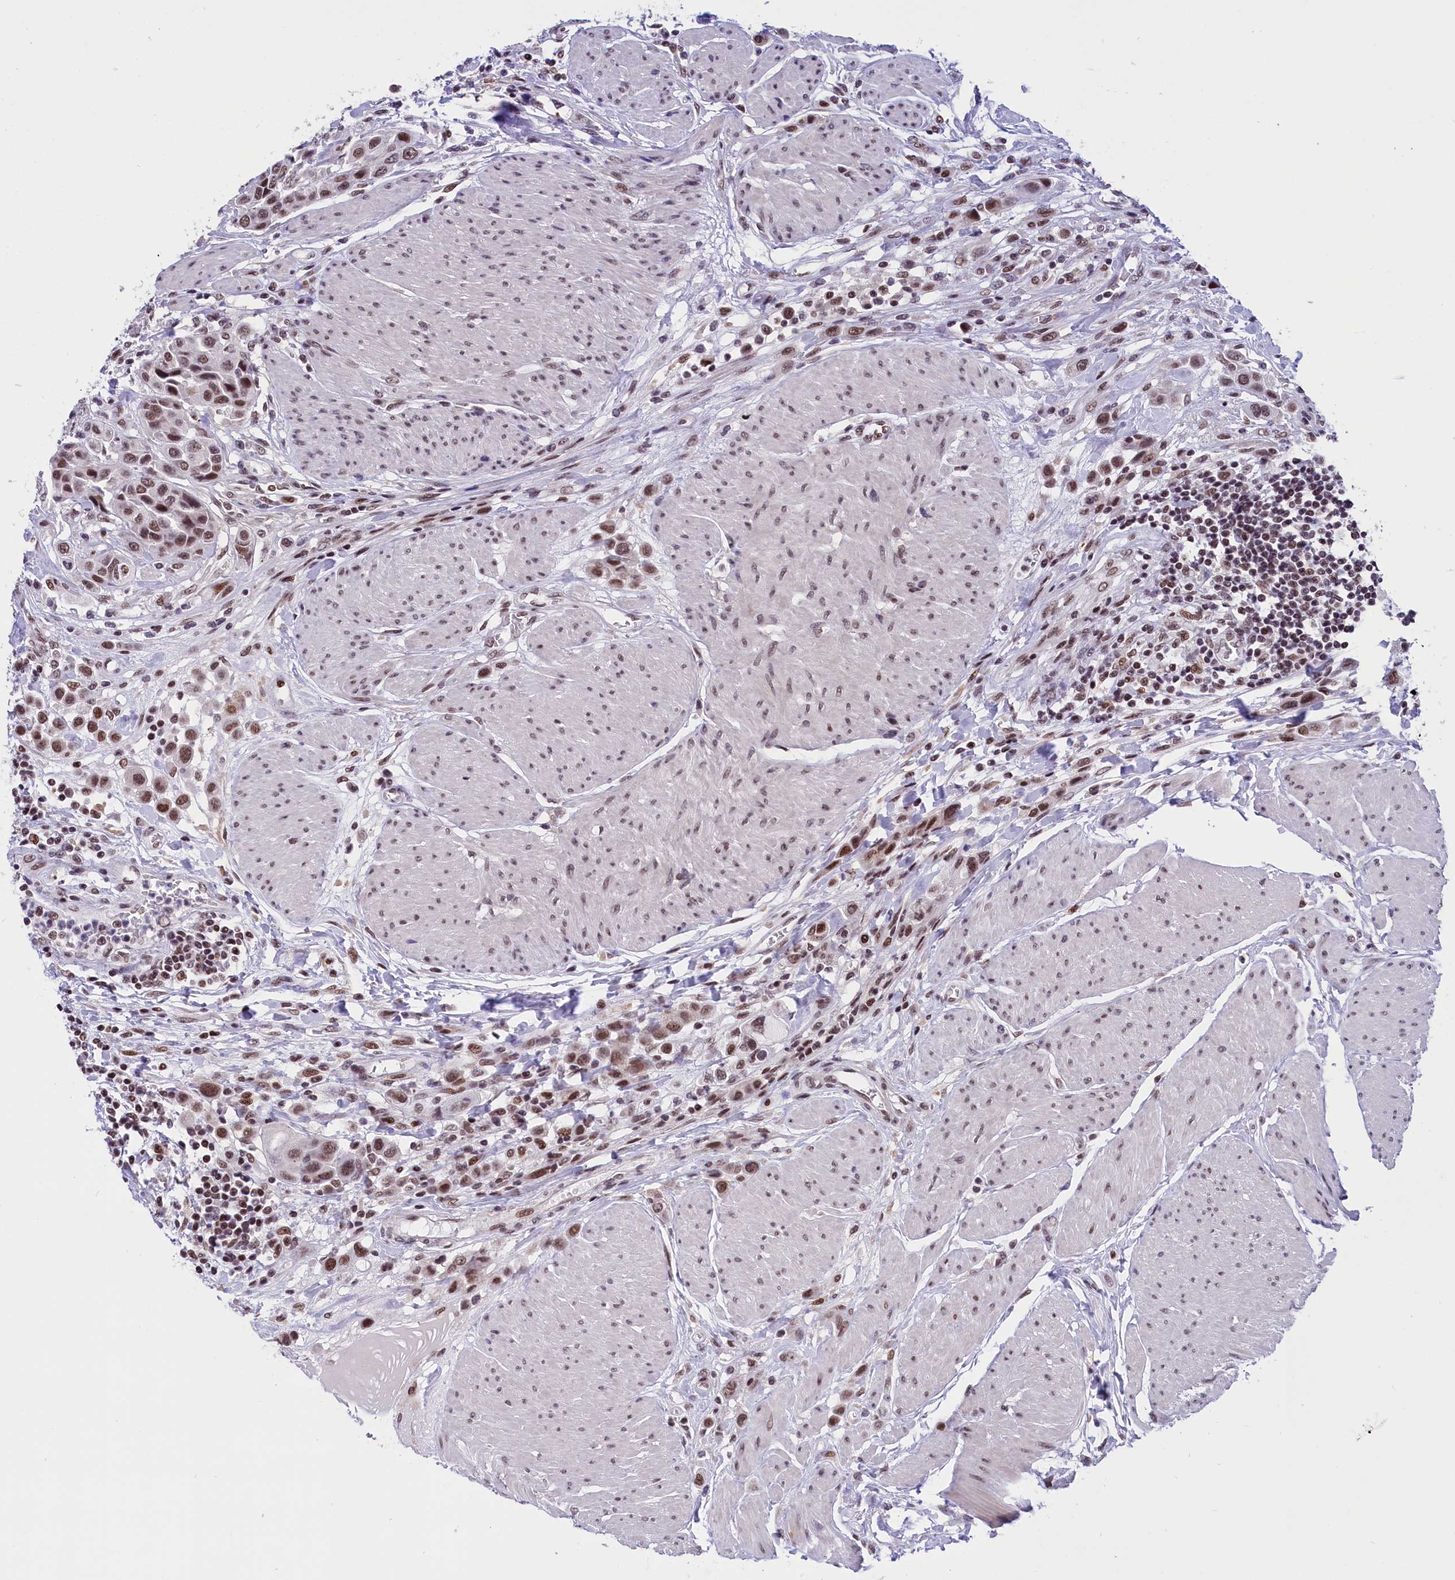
{"staining": {"intensity": "moderate", "quantity": ">75%", "location": "nuclear"}, "tissue": "urothelial cancer", "cell_type": "Tumor cells", "image_type": "cancer", "snomed": [{"axis": "morphology", "description": "Urothelial carcinoma, High grade"}, {"axis": "topography", "description": "Urinary bladder"}], "caption": "This photomicrograph displays immunohistochemistry staining of urothelial cancer, with medium moderate nuclear positivity in about >75% of tumor cells.", "gene": "CDYL2", "patient": {"sex": "male", "age": 50}}